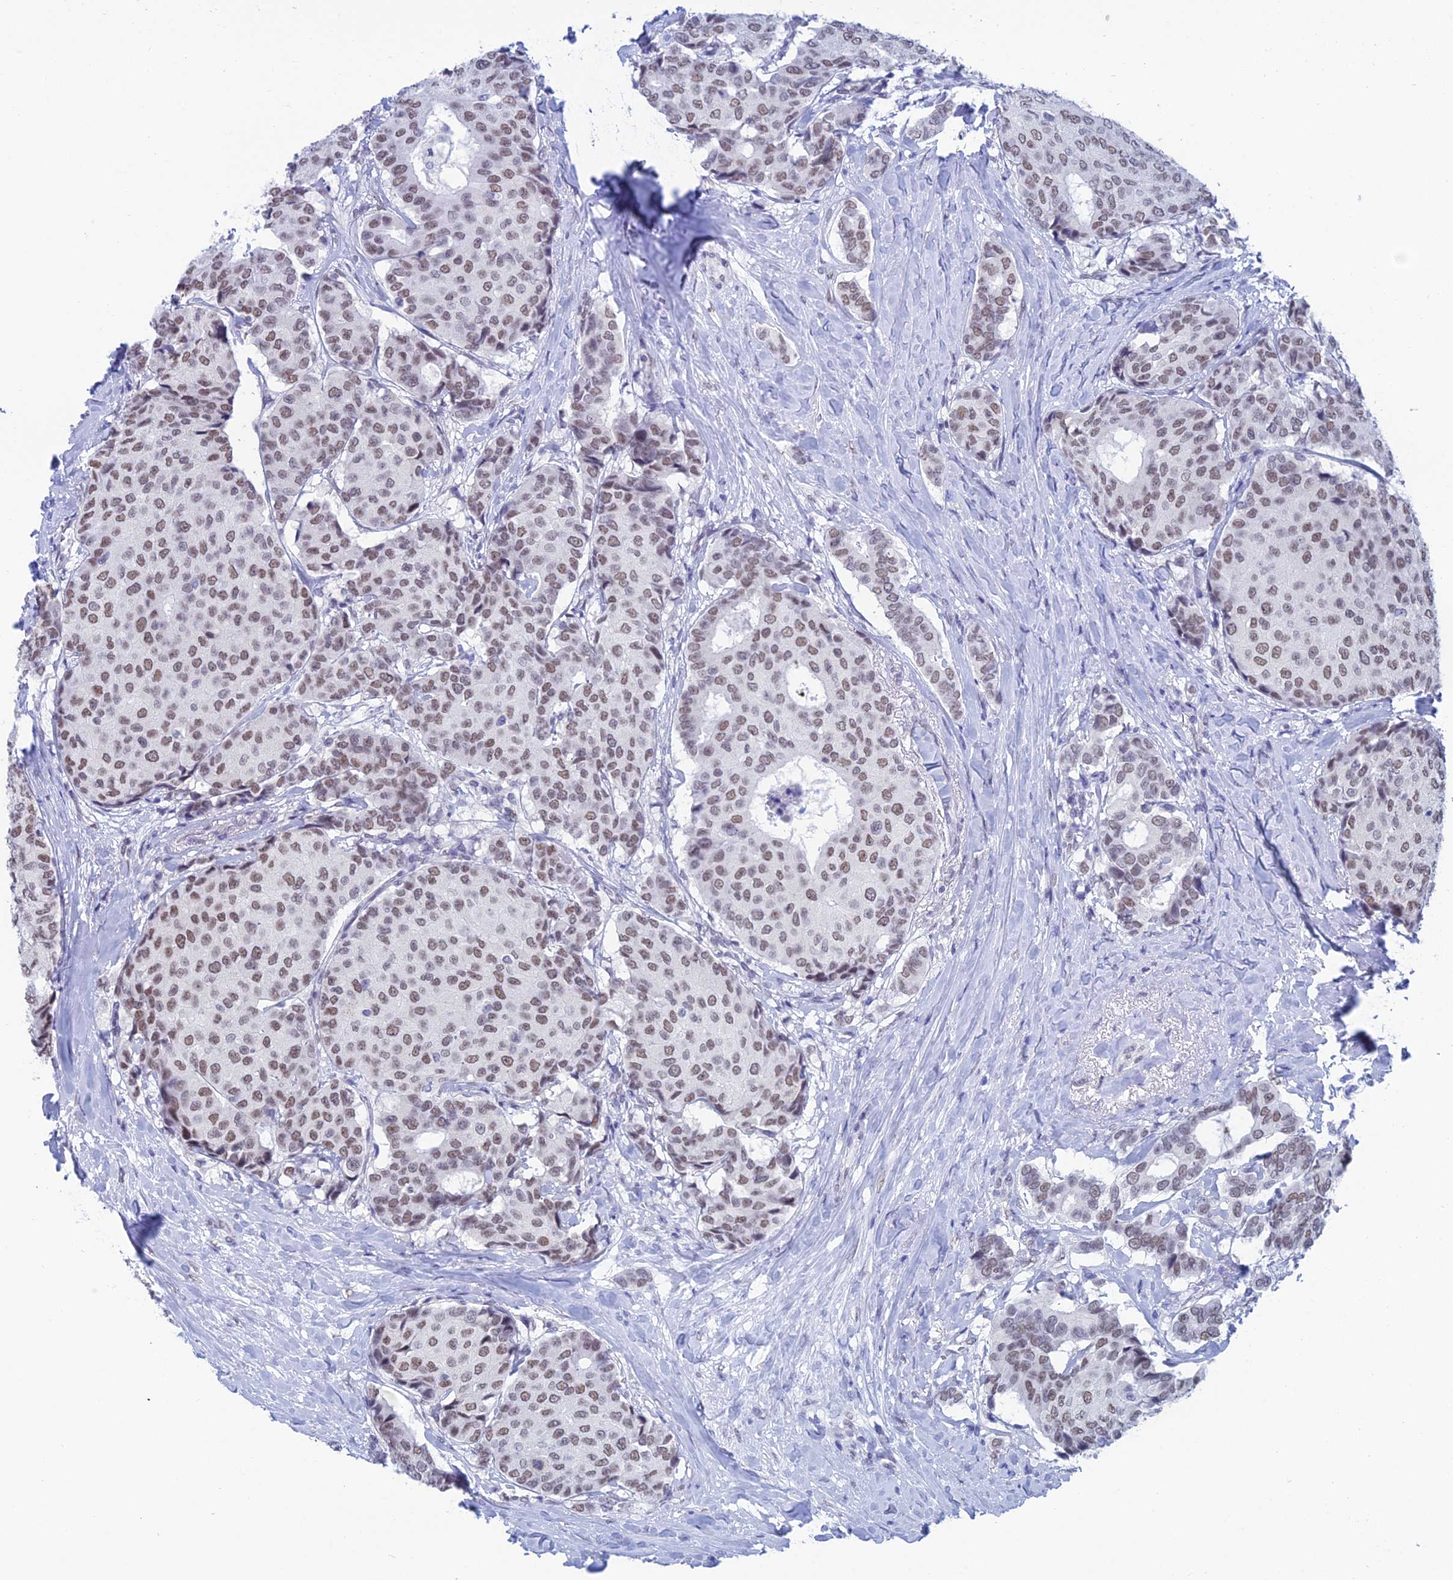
{"staining": {"intensity": "moderate", "quantity": "25%-75%", "location": "nuclear"}, "tissue": "breast cancer", "cell_type": "Tumor cells", "image_type": "cancer", "snomed": [{"axis": "morphology", "description": "Duct carcinoma"}, {"axis": "topography", "description": "Breast"}], "caption": "Immunohistochemistry (IHC) histopathology image of human breast intraductal carcinoma stained for a protein (brown), which reveals medium levels of moderate nuclear expression in about 25%-75% of tumor cells.", "gene": "NABP2", "patient": {"sex": "female", "age": 75}}